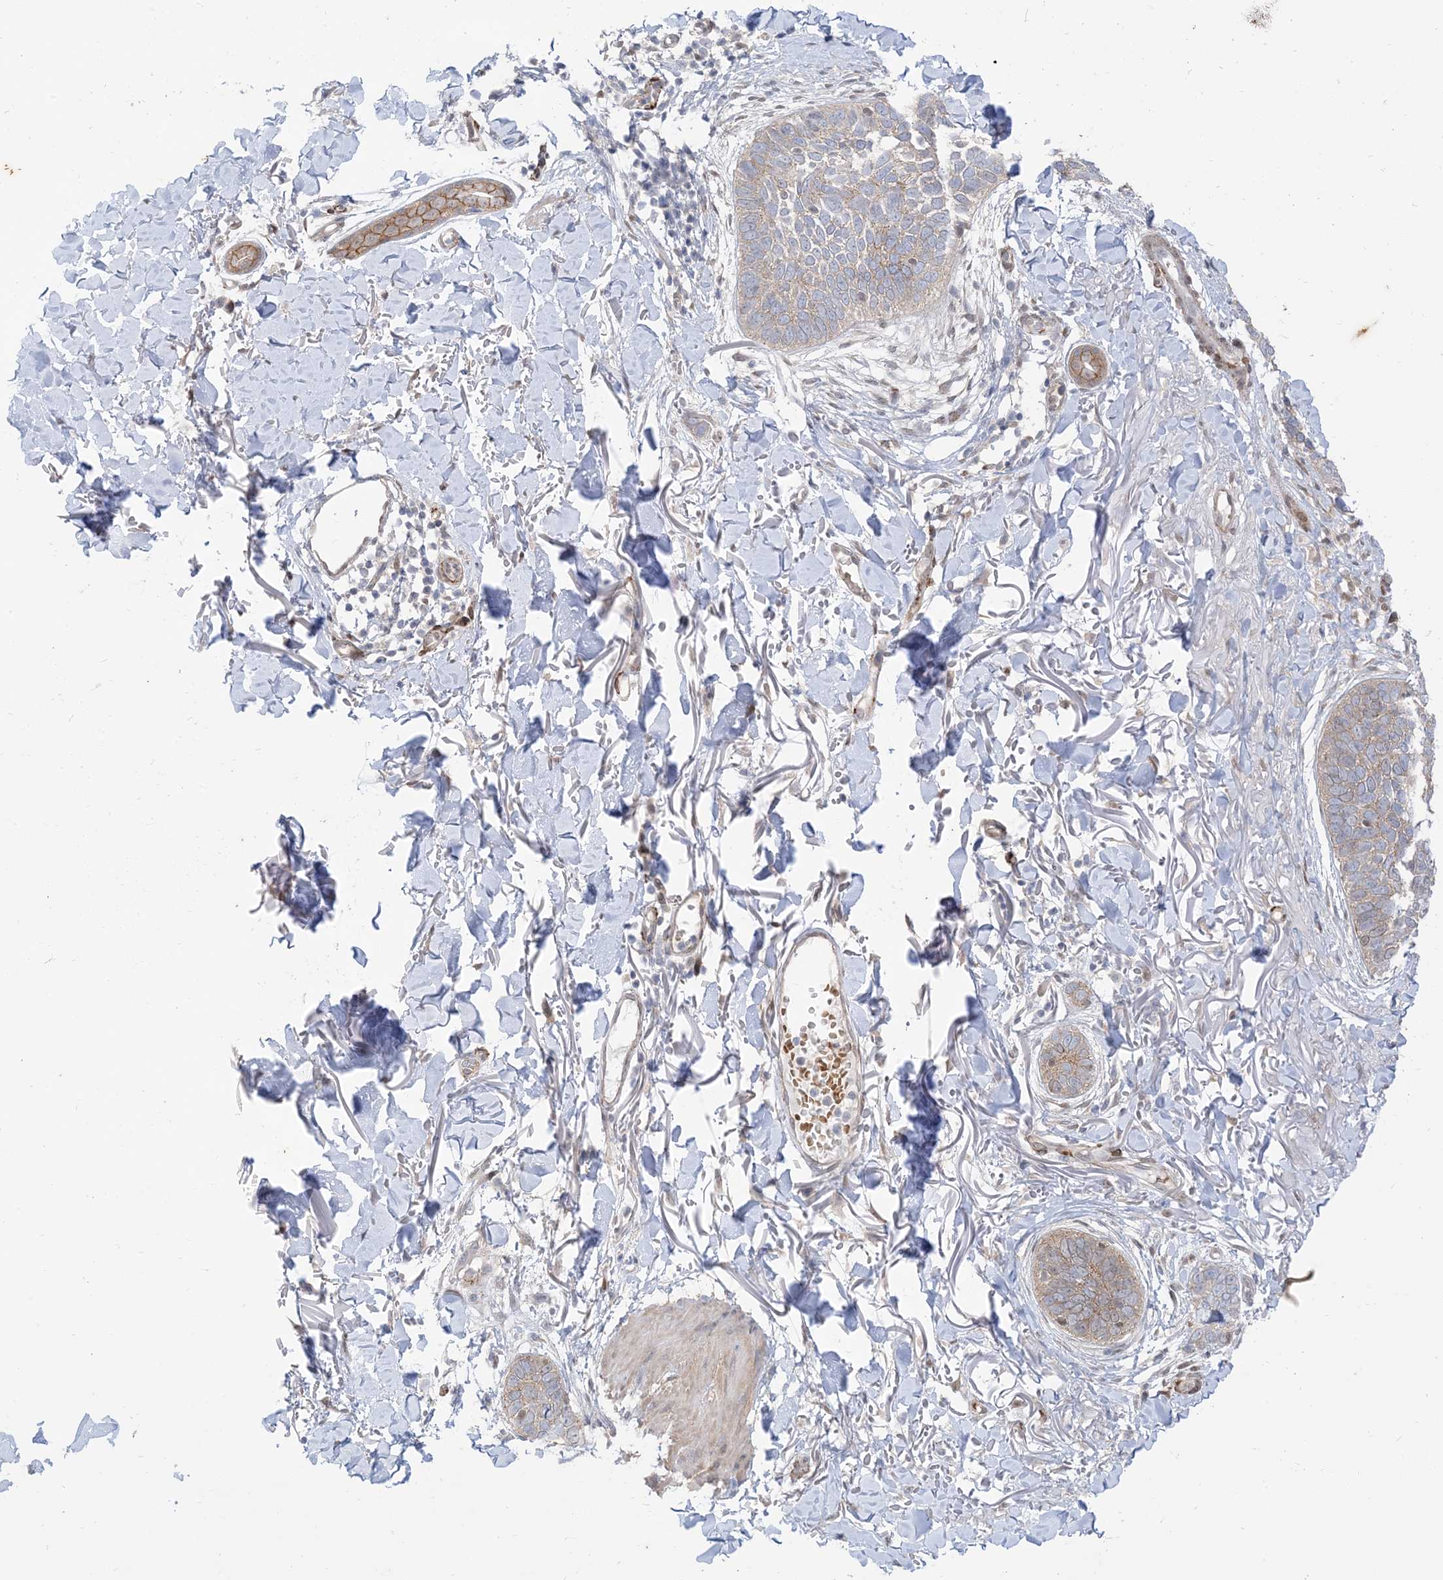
{"staining": {"intensity": "weak", "quantity": "25%-75%", "location": "cytoplasmic/membranous"}, "tissue": "skin cancer", "cell_type": "Tumor cells", "image_type": "cancer", "snomed": [{"axis": "morphology", "description": "Basal cell carcinoma"}, {"axis": "topography", "description": "Skin"}], "caption": "Immunohistochemical staining of human skin cancer displays weak cytoplasmic/membranous protein staining in about 25%-75% of tumor cells.", "gene": "RIN1", "patient": {"sex": "male", "age": 85}}